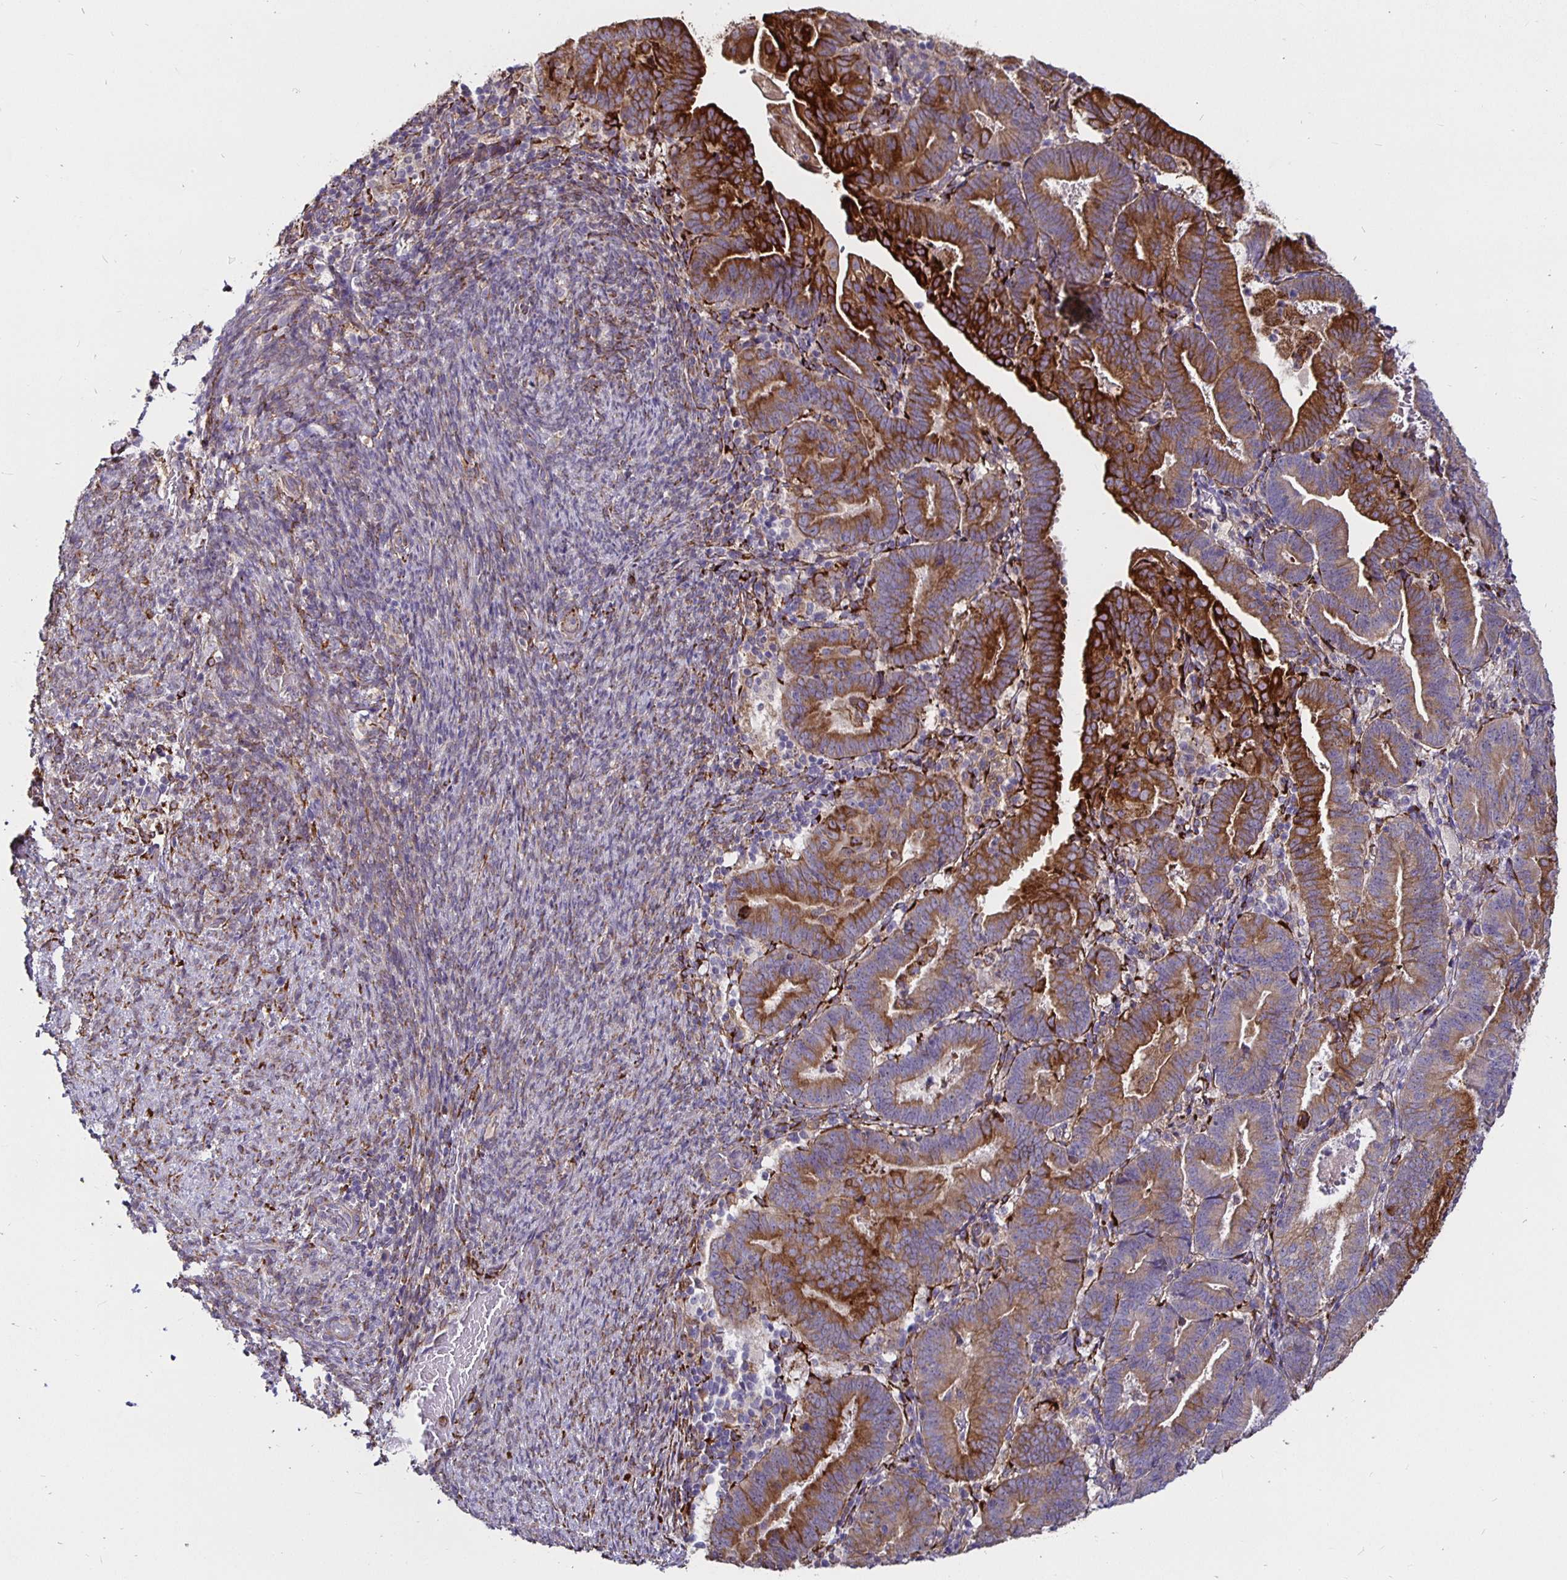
{"staining": {"intensity": "strong", "quantity": "25%-75%", "location": "cytoplasmic/membranous"}, "tissue": "endometrial cancer", "cell_type": "Tumor cells", "image_type": "cancer", "snomed": [{"axis": "morphology", "description": "Adenocarcinoma, NOS"}, {"axis": "topography", "description": "Endometrium"}], "caption": "Endometrial cancer (adenocarcinoma) stained with DAB IHC reveals high levels of strong cytoplasmic/membranous expression in about 25%-75% of tumor cells. The protein is shown in brown color, while the nuclei are stained blue.", "gene": "P4HA2", "patient": {"sex": "female", "age": 70}}